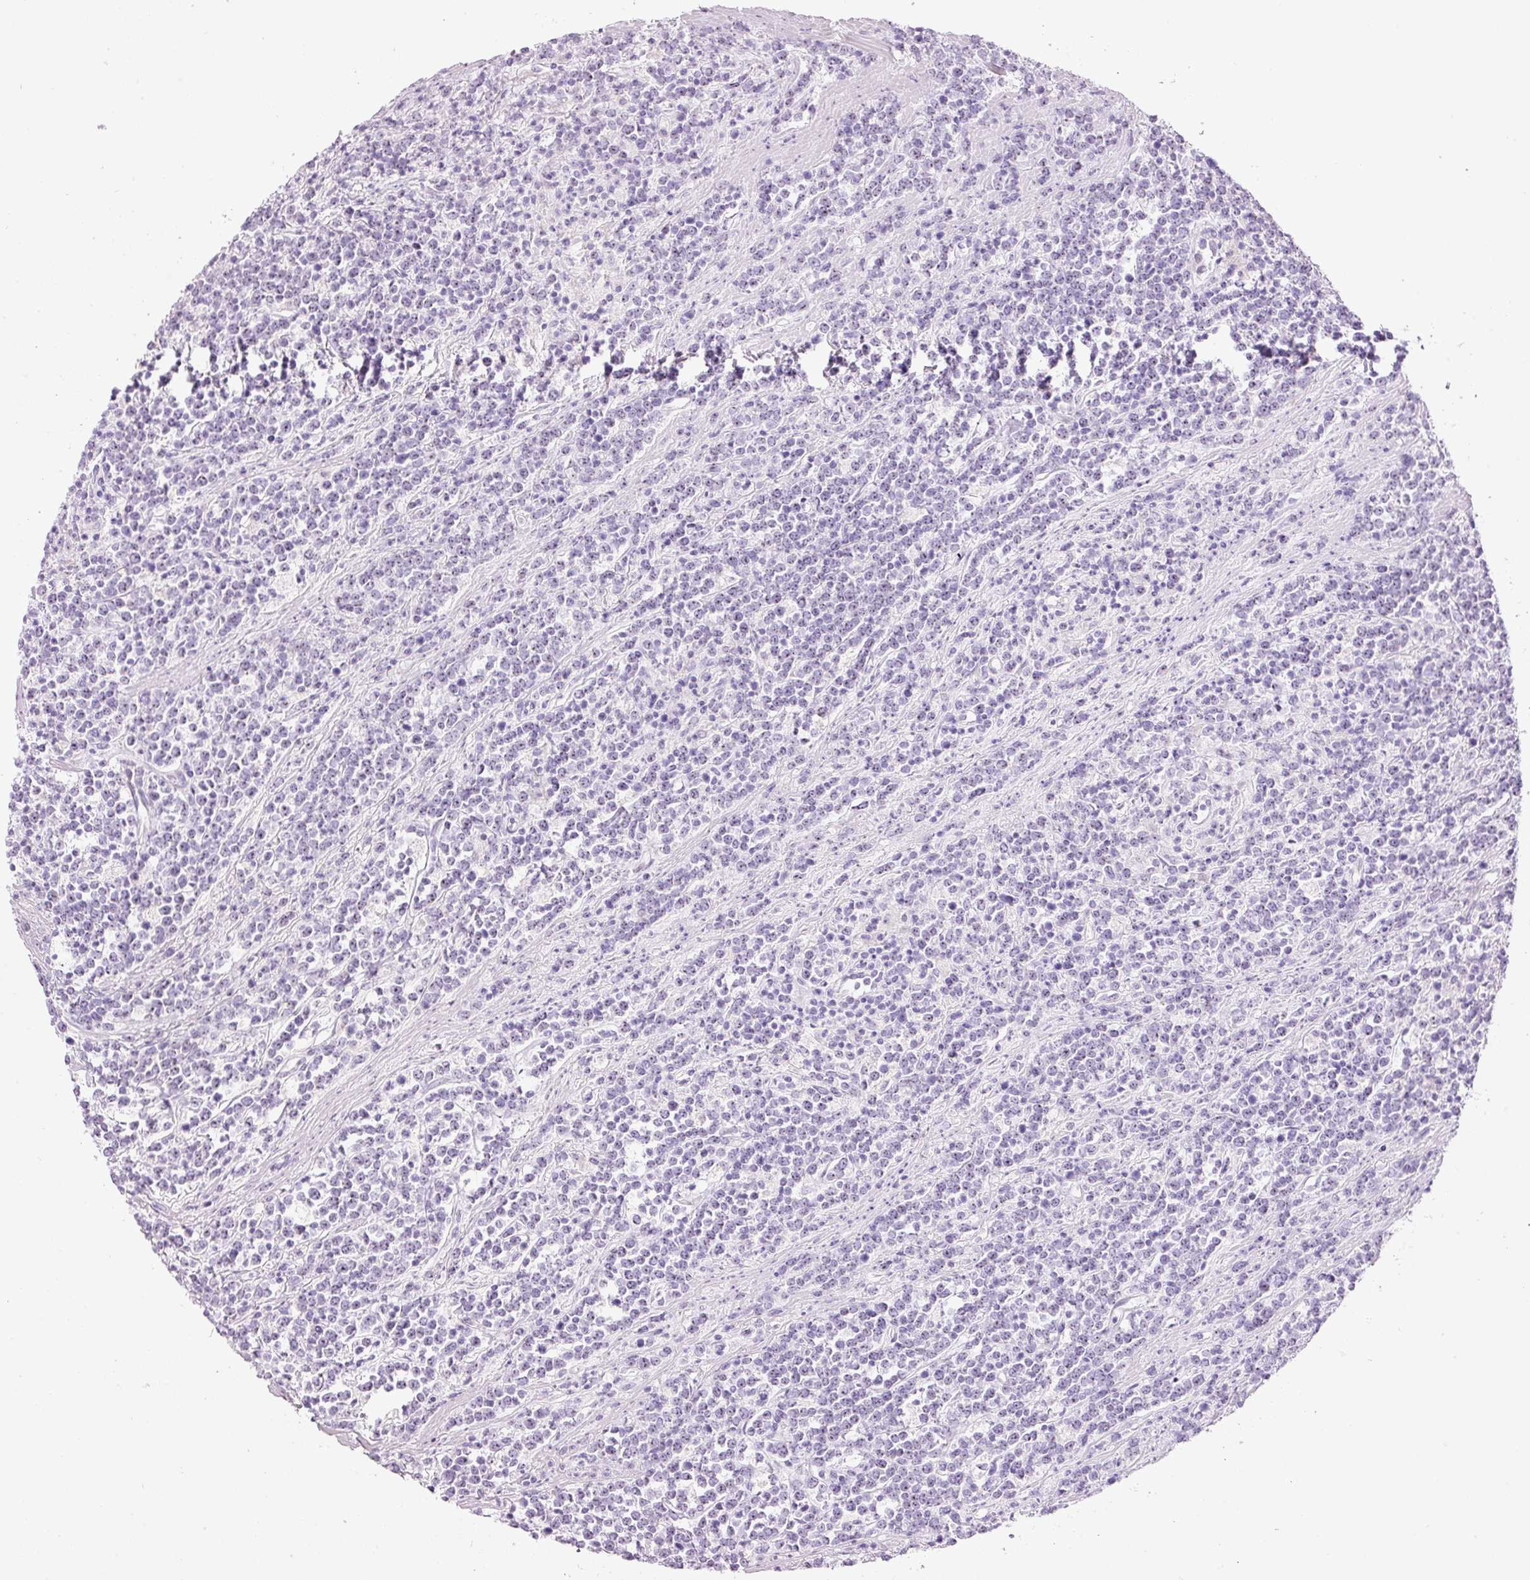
{"staining": {"intensity": "negative", "quantity": "none", "location": "none"}, "tissue": "lymphoma", "cell_type": "Tumor cells", "image_type": "cancer", "snomed": [{"axis": "morphology", "description": "Malignant lymphoma, non-Hodgkin's type, High grade"}, {"axis": "topography", "description": "Small intestine"}, {"axis": "topography", "description": "Colon"}], "caption": "Tumor cells show no significant protein expression in lymphoma. (DAB immunohistochemistry (IHC), high magnification).", "gene": "KLF1", "patient": {"sex": "male", "age": 8}}